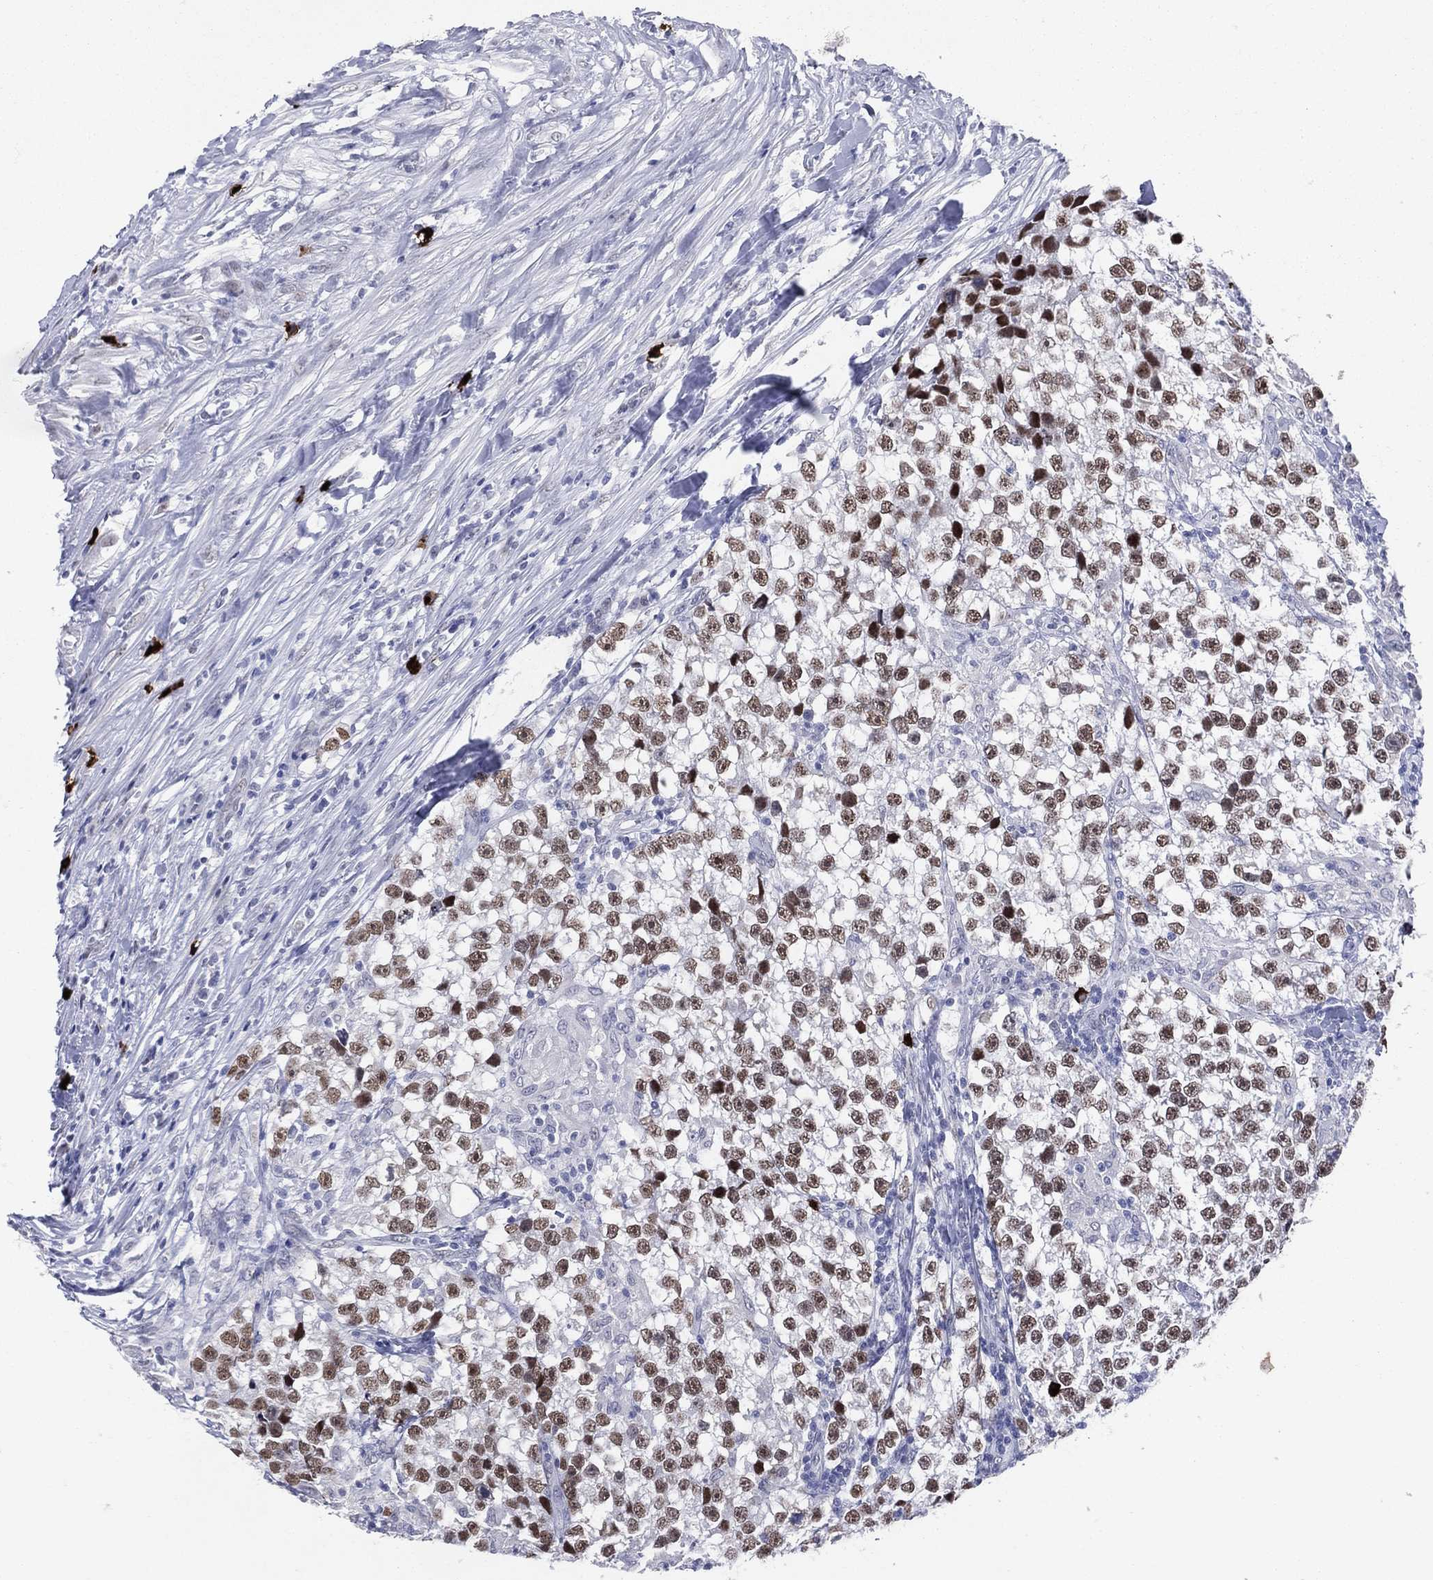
{"staining": {"intensity": "weak", "quantity": ">75%", "location": "nuclear"}, "tissue": "testis cancer", "cell_type": "Tumor cells", "image_type": "cancer", "snomed": [{"axis": "morphology", "description": "Seminoma, NOS"}, {"axis": "topography", "description": "Testis"}], "caption": "Immunohistochemical staining of testis seminoma demonstrates weak nuclear protein positivity in approximately >75% of tumor cells. The staining is performed using DAB brown chromogen to label protein expression. The nuclei are counter-stained blue using hematoxylin.", "gene": "CFAP58", "patient": {"sex": "male", "age": 46}}